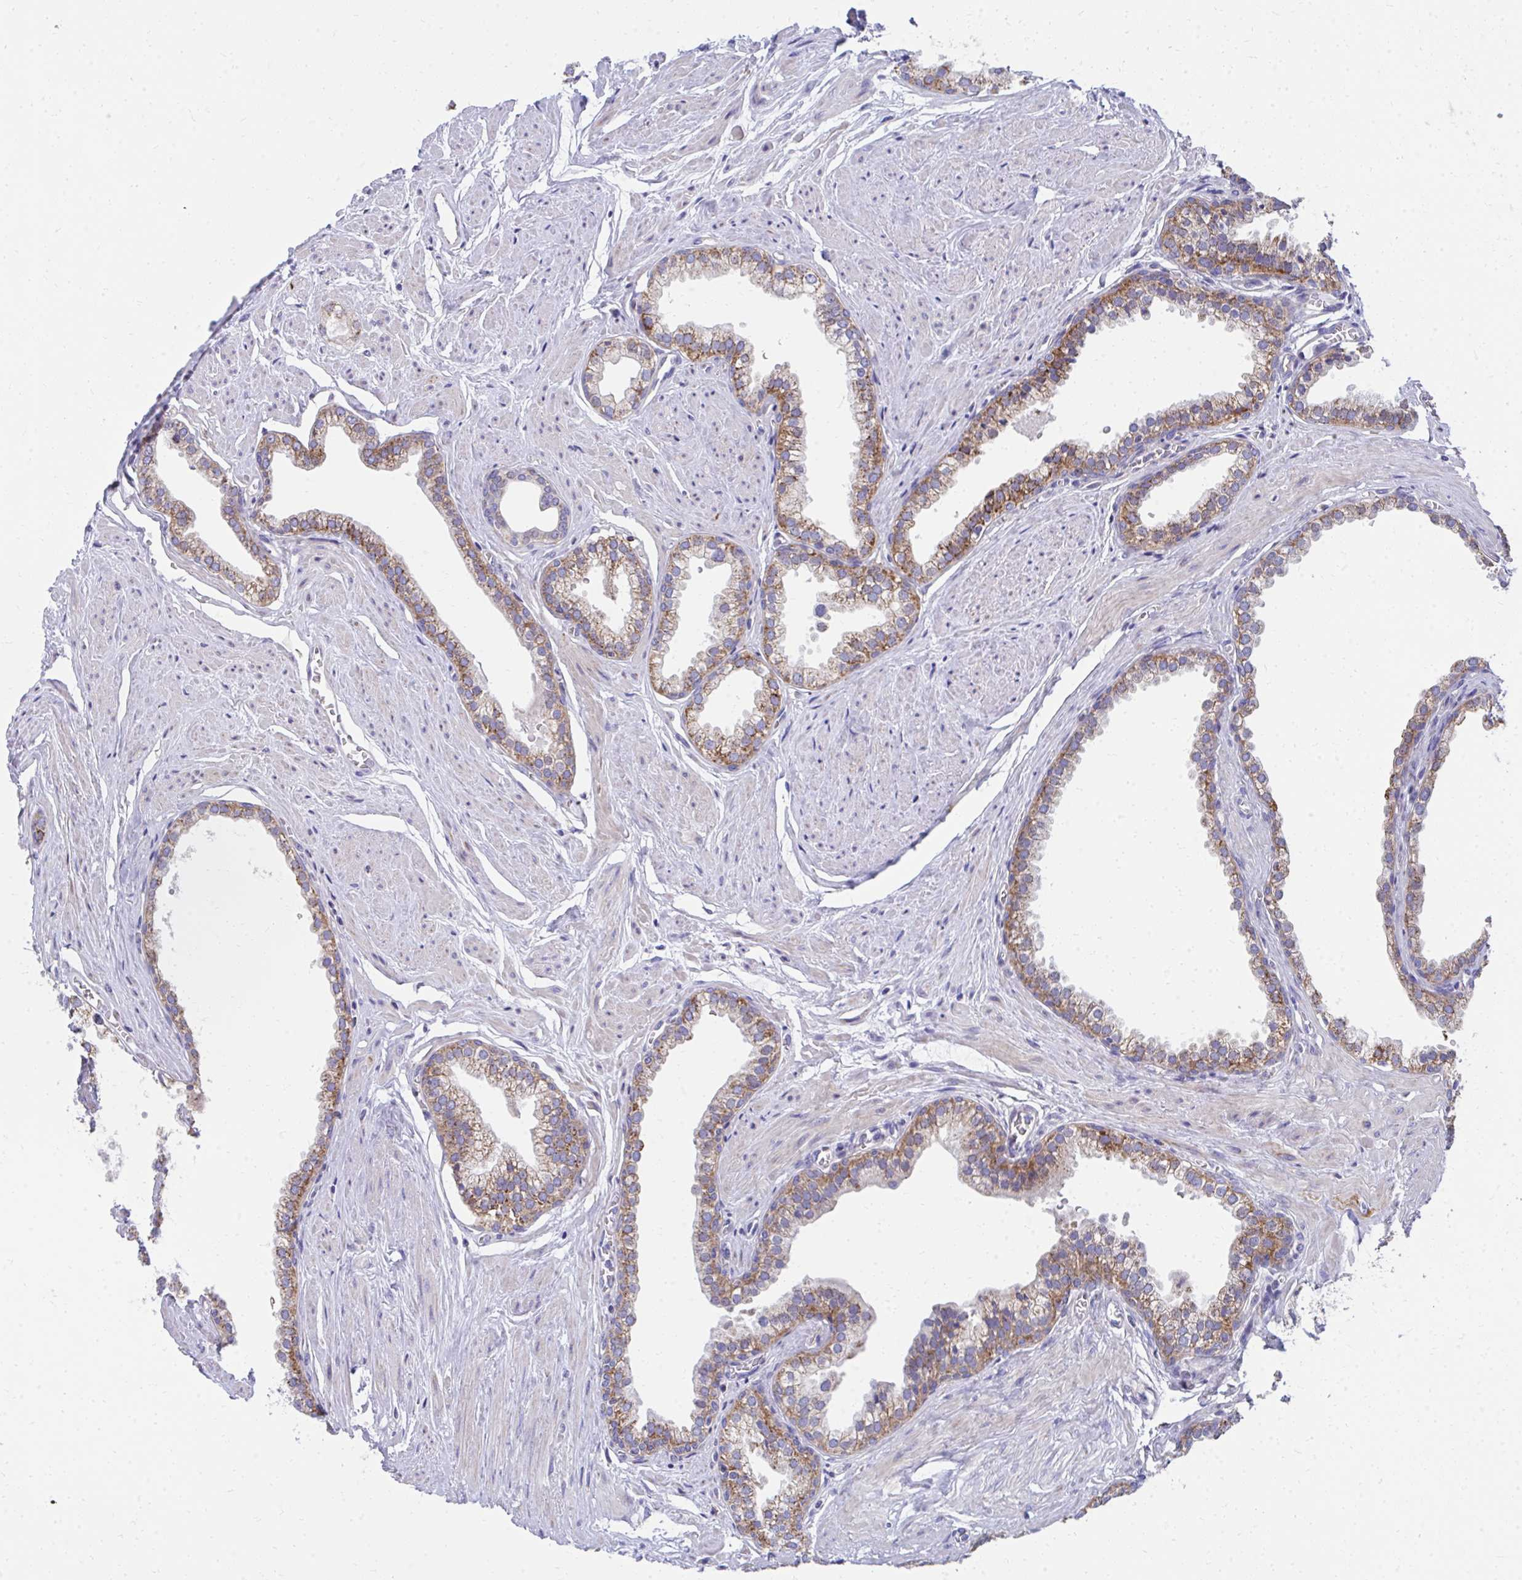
{"staining": {"intensity": "moderate", "quantity": ">75%", "location": "cytoplasmic/membranous"}, "tissue": "prostate", "cell_type": "Glandular cells", "image_type": "normal", "snomed": [{"axis": "morphology", "description": "Normal tissue, NOS"}, {"axis": "topography", "description": "Prostate"}, {"axis": "topography", "description": "Peripheral nerve tissue"}], "caption": "This is a photomicrograph of immunohistochemistry staining of unremarkable prostate, which shows moderate positivity in the cytoplasmic/membranous of glandular cells.", "gene": "IL37", "patient": {"sex": "male", "age": 55}}